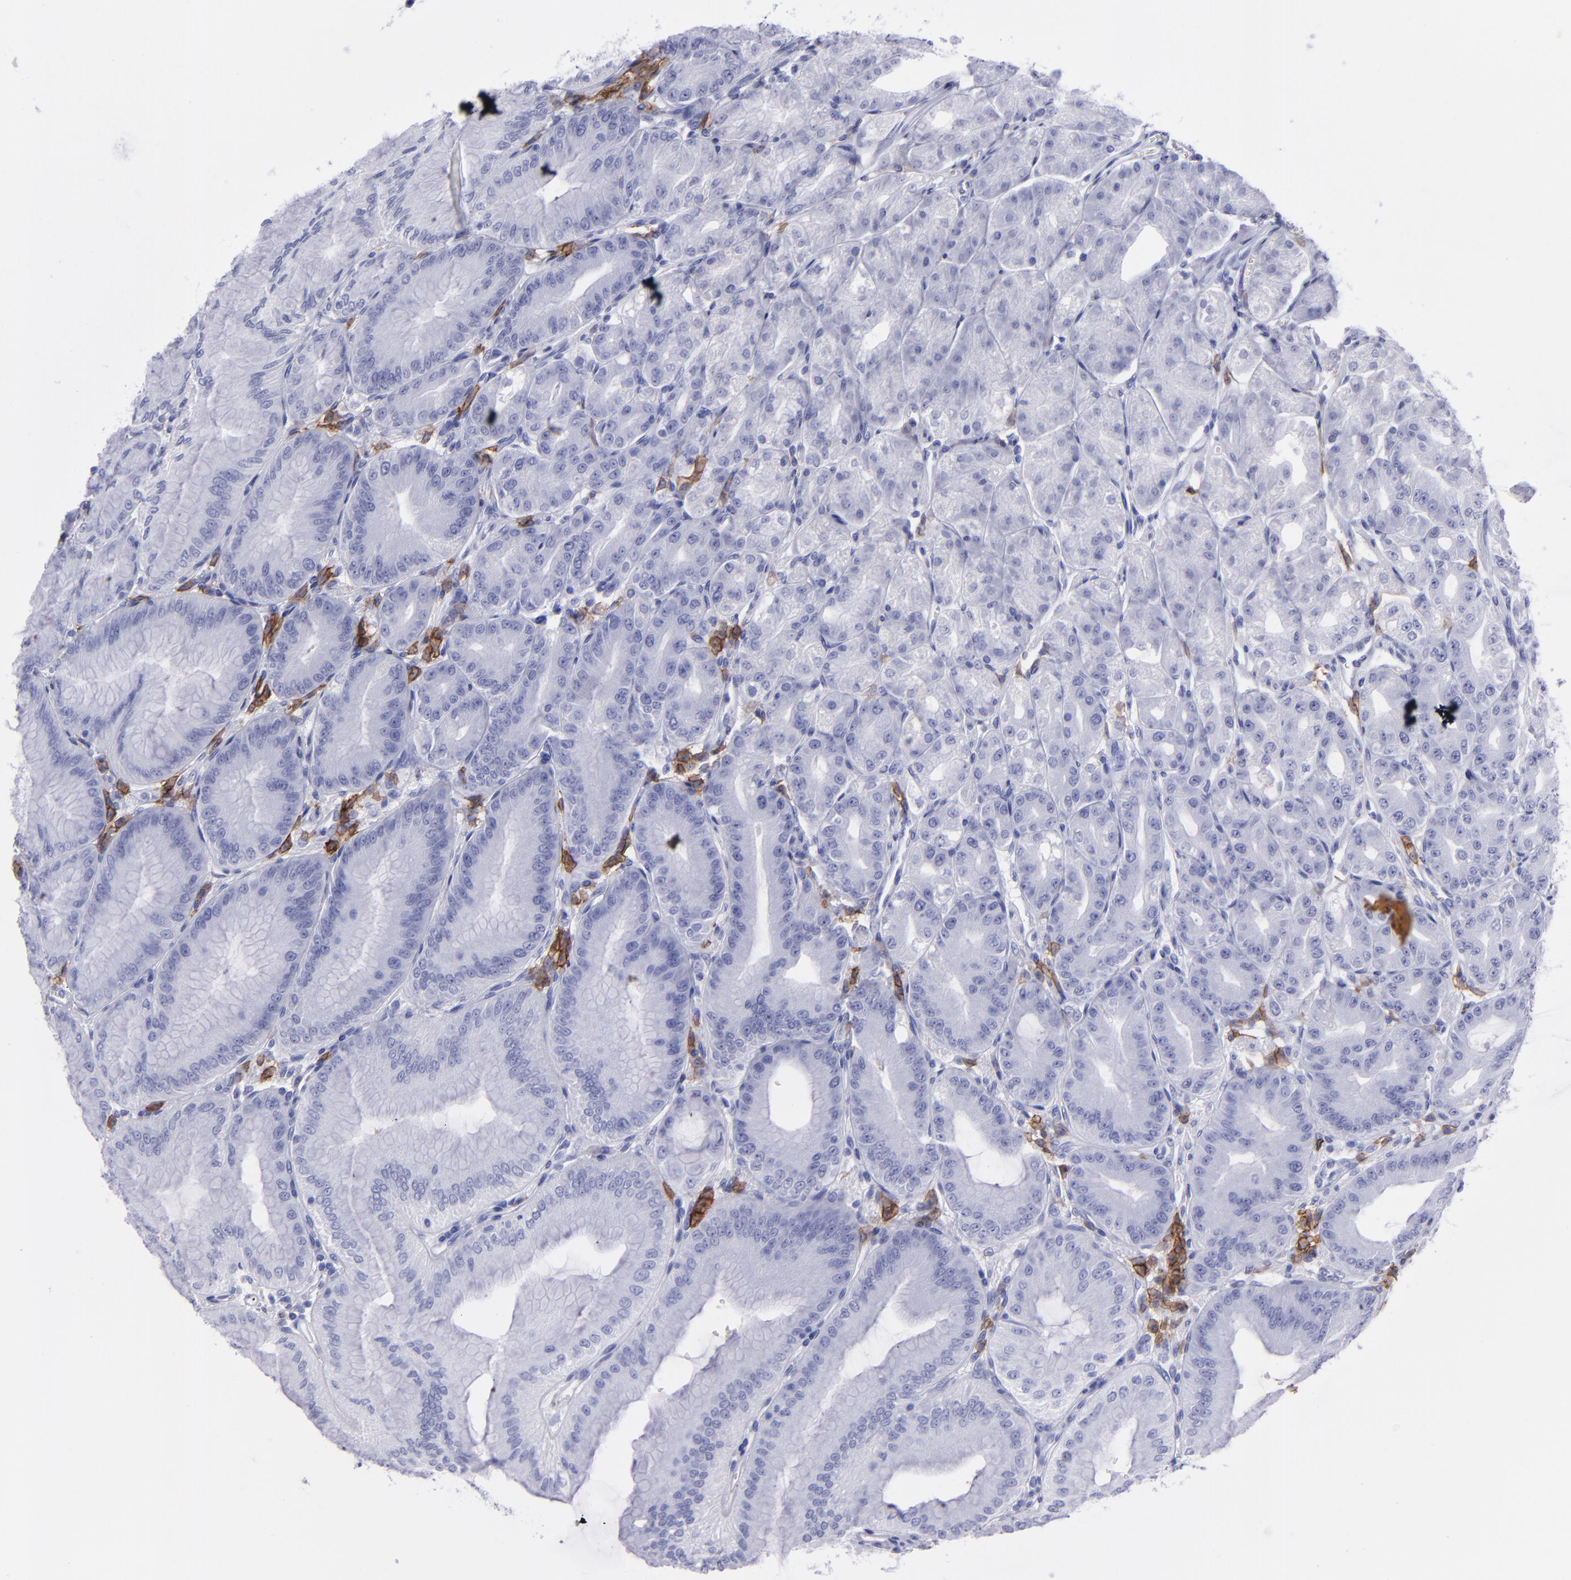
{"staining": {"intensity": "negative", "quantity": "none", "location": "none"}, "tissue": "stomach", "cell_type": "Glandular cells", "image_type": "normal", "snomed": [{"axis": "morphology", "description": "Normal tissue, NOS"}, {"axis": "topography", "description": "Stomach, lower"}], "caption": "This micrograph is of benign stomach stained with immunohistochemistry to label a protein in brown with the nuclei are counter-stained blue. There is no expression in glandular cells.", "gene": "CD38", "patient": {"sex": "male", "age": 71}}